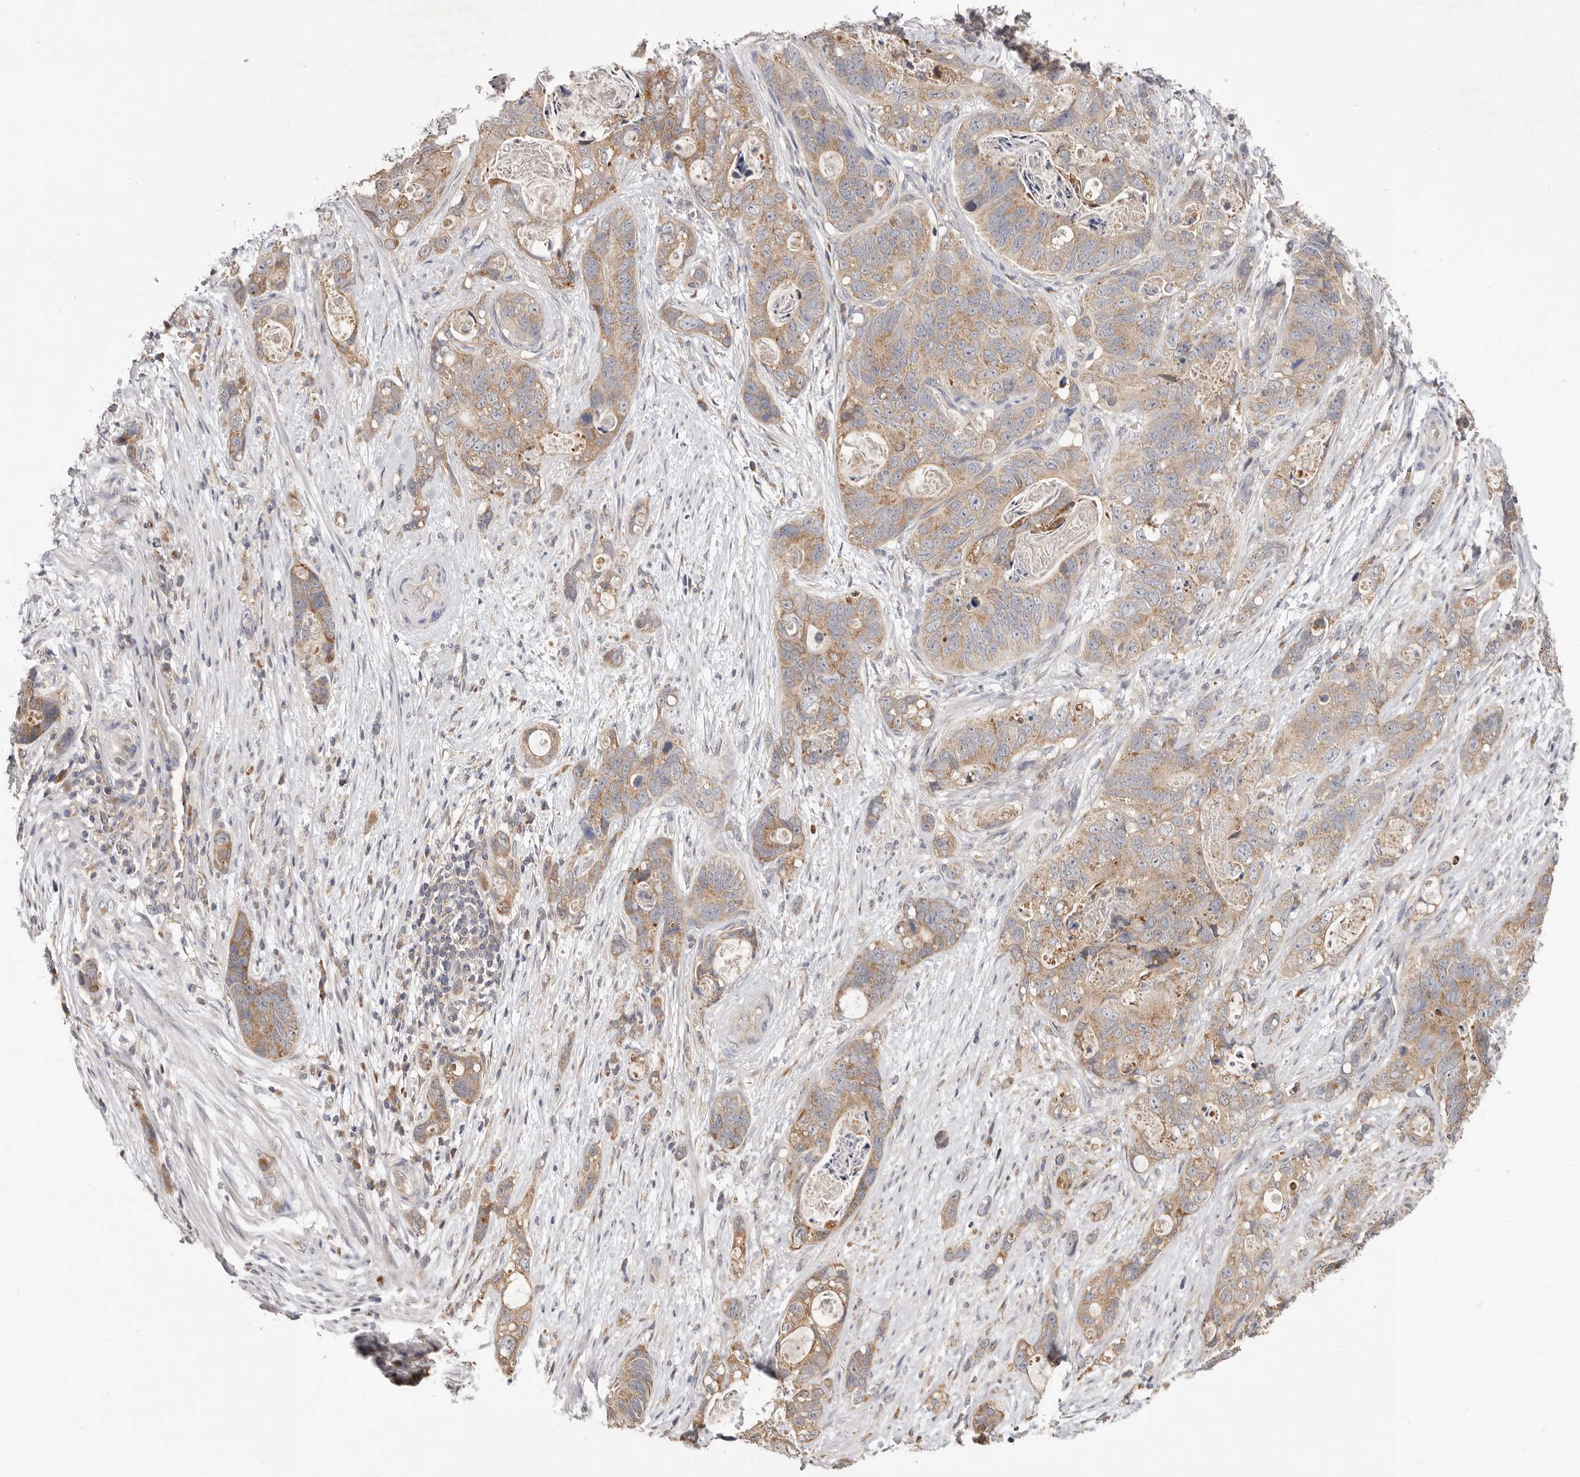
{"staining": {"intensity": "moderate", "quantity": ">75%", "location": "cytoplasmic/membranous"}, "tissue": "stomach cancer", "cell_type": "Tumor cells", "image_type": "cancer", "snomed": [{"axis": "morphology", "description": "Normal tissue, NOS"}, {"axis": "morphology", "description": "Adenocarcinoma, NOS"}, {"axis": "topography", "description": "Stomach"}], "caption": "Immunohistochemistry (IHC) histopathology image of human stomach cancer (adenocarcinoma) stained for a protein (brown), which demonstrates medium levels of moderate cytoplasmic/membranous staining in about >75% of tumor cells.", "gene": "LRP6", "patient": {"sex": "female", "age": 89}}